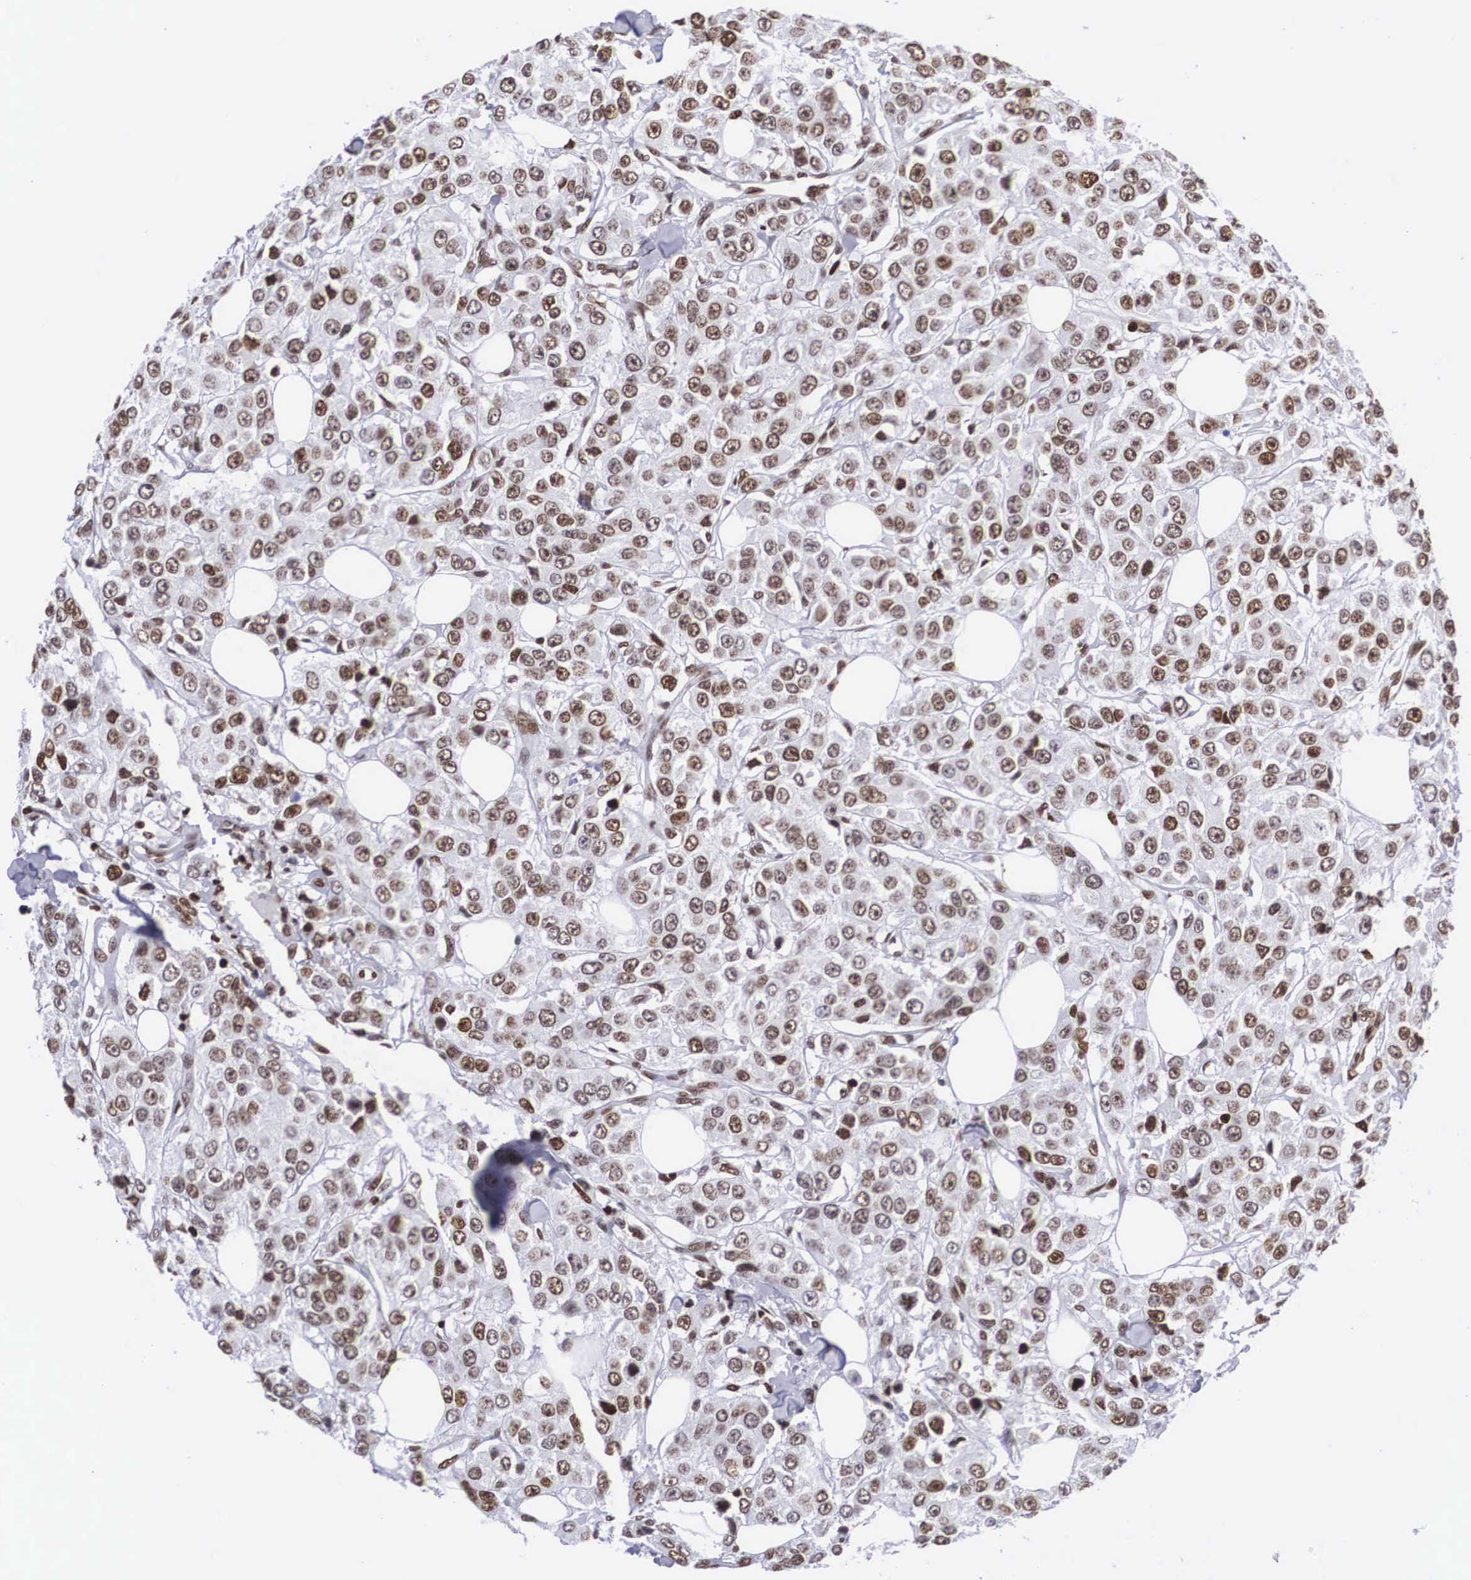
{"staining": {"intensity": "strong", "quantity": ">75%", "location": "nuclear"}, "tissue": "breast cancer", "cell_type": "Tumor cells", "image_type": "cancer", "snomed": [{"axis": "morphology", "description": "Duct carcinoma"}, {"axis": "topography", "description": "Breast"}], "caption": "There is high levels of strong nuclear positivity in tumor cells of breast cancer (invasive ductal carcinoma), as demonstrated by immunohistochemical staining (brown color).", "gene": "MECP2", "patient": {"sex": "female", "age": 58}}